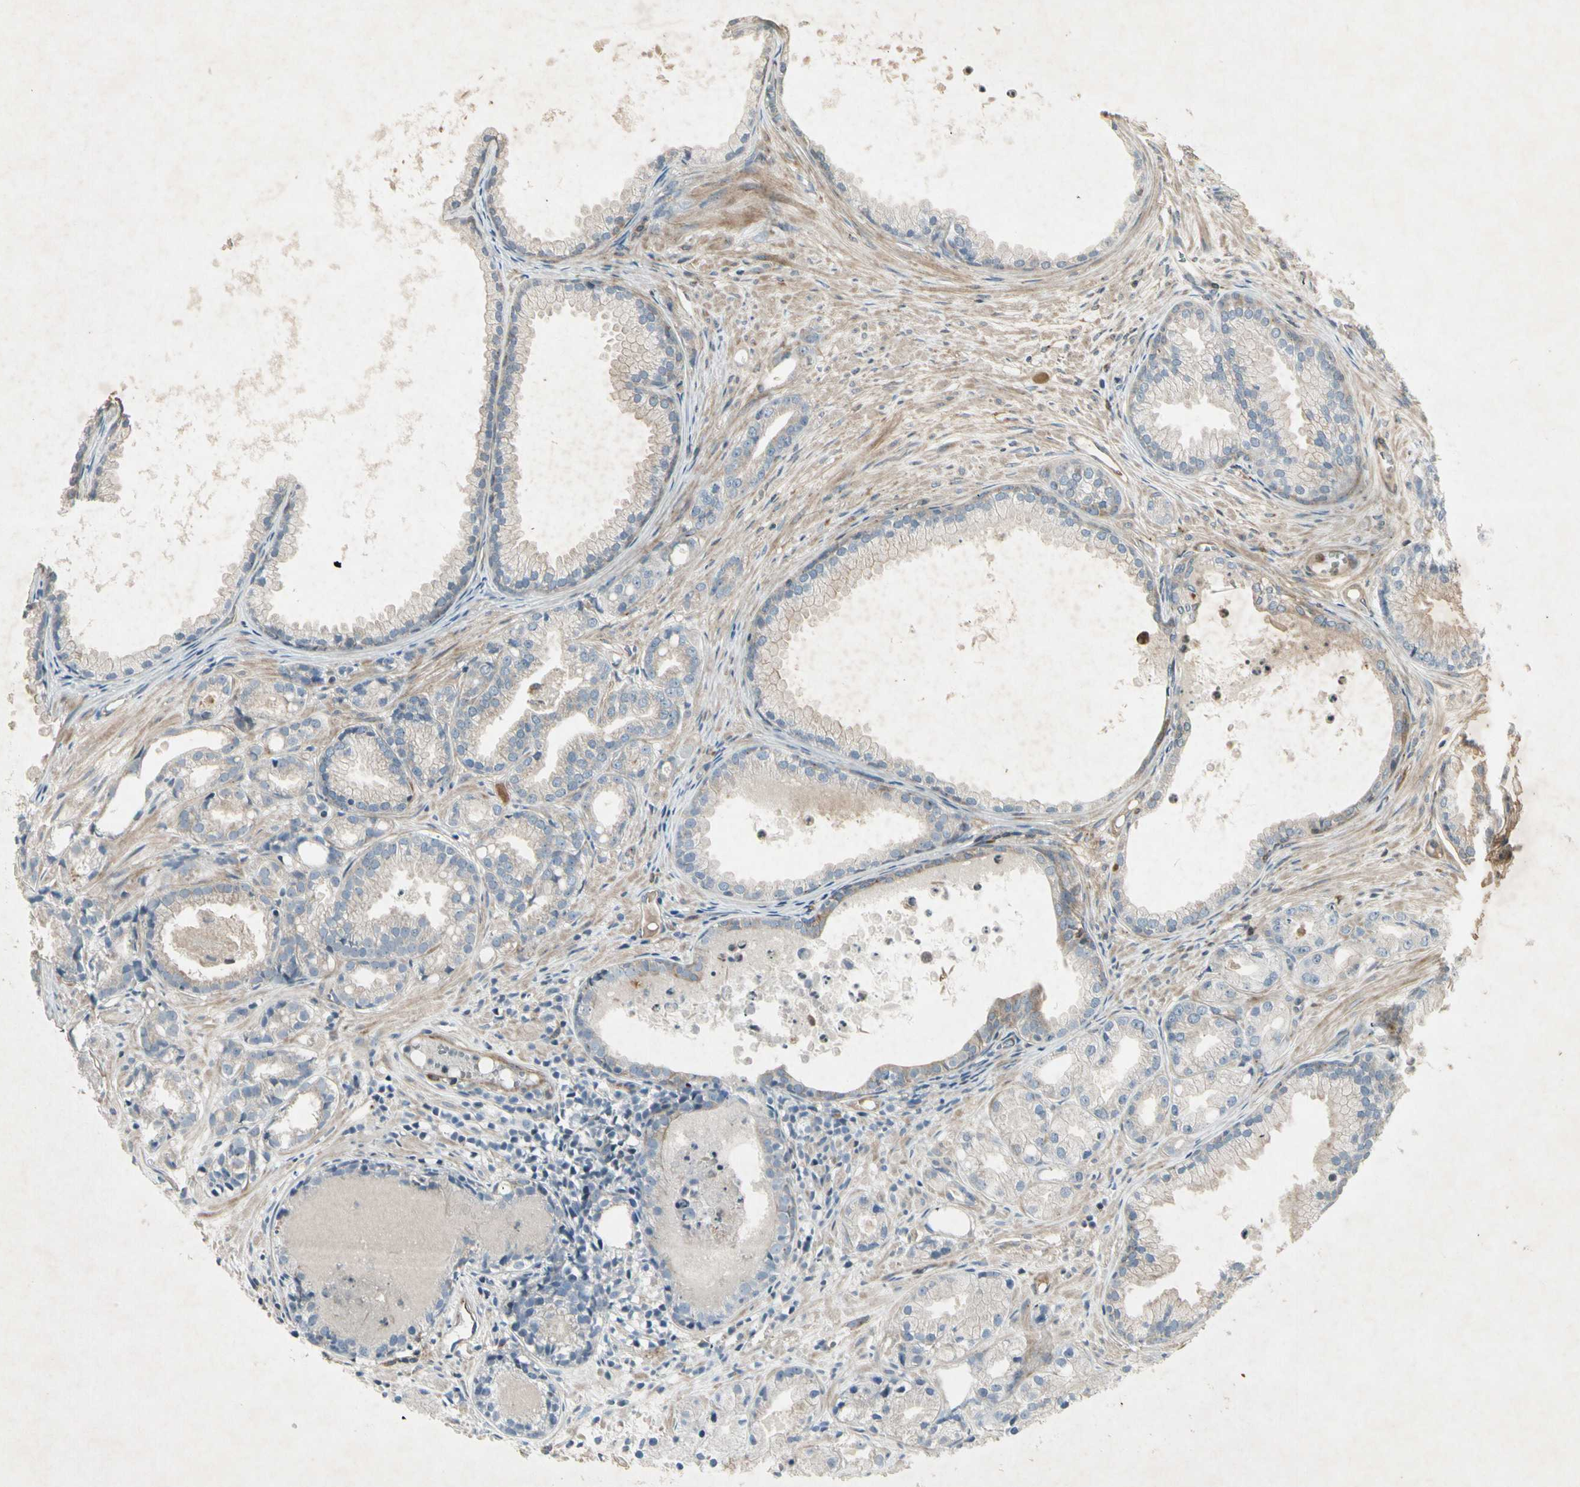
{"staining": {"intensity": "weak", "quantity": ">75%", "location": "cytoplasmic/membranous"}, "tissue": "prostate cancer", "cell_type": "Tumor cells", "image_type": "cancer", "snomed": [{"axis": "morphology", "description": "Adenocarcinoma, Low grade"}, {"axis": "topography", "description": "Prostate"}], "caption": "Protein expression analysis of prostate low-grade adenocarcinoma demonstrates weak cytoplasmic/membranous expression in about >75% of tumor cells.", "gene": "TEK", "patient": {"sex": "male", "age": 72}}